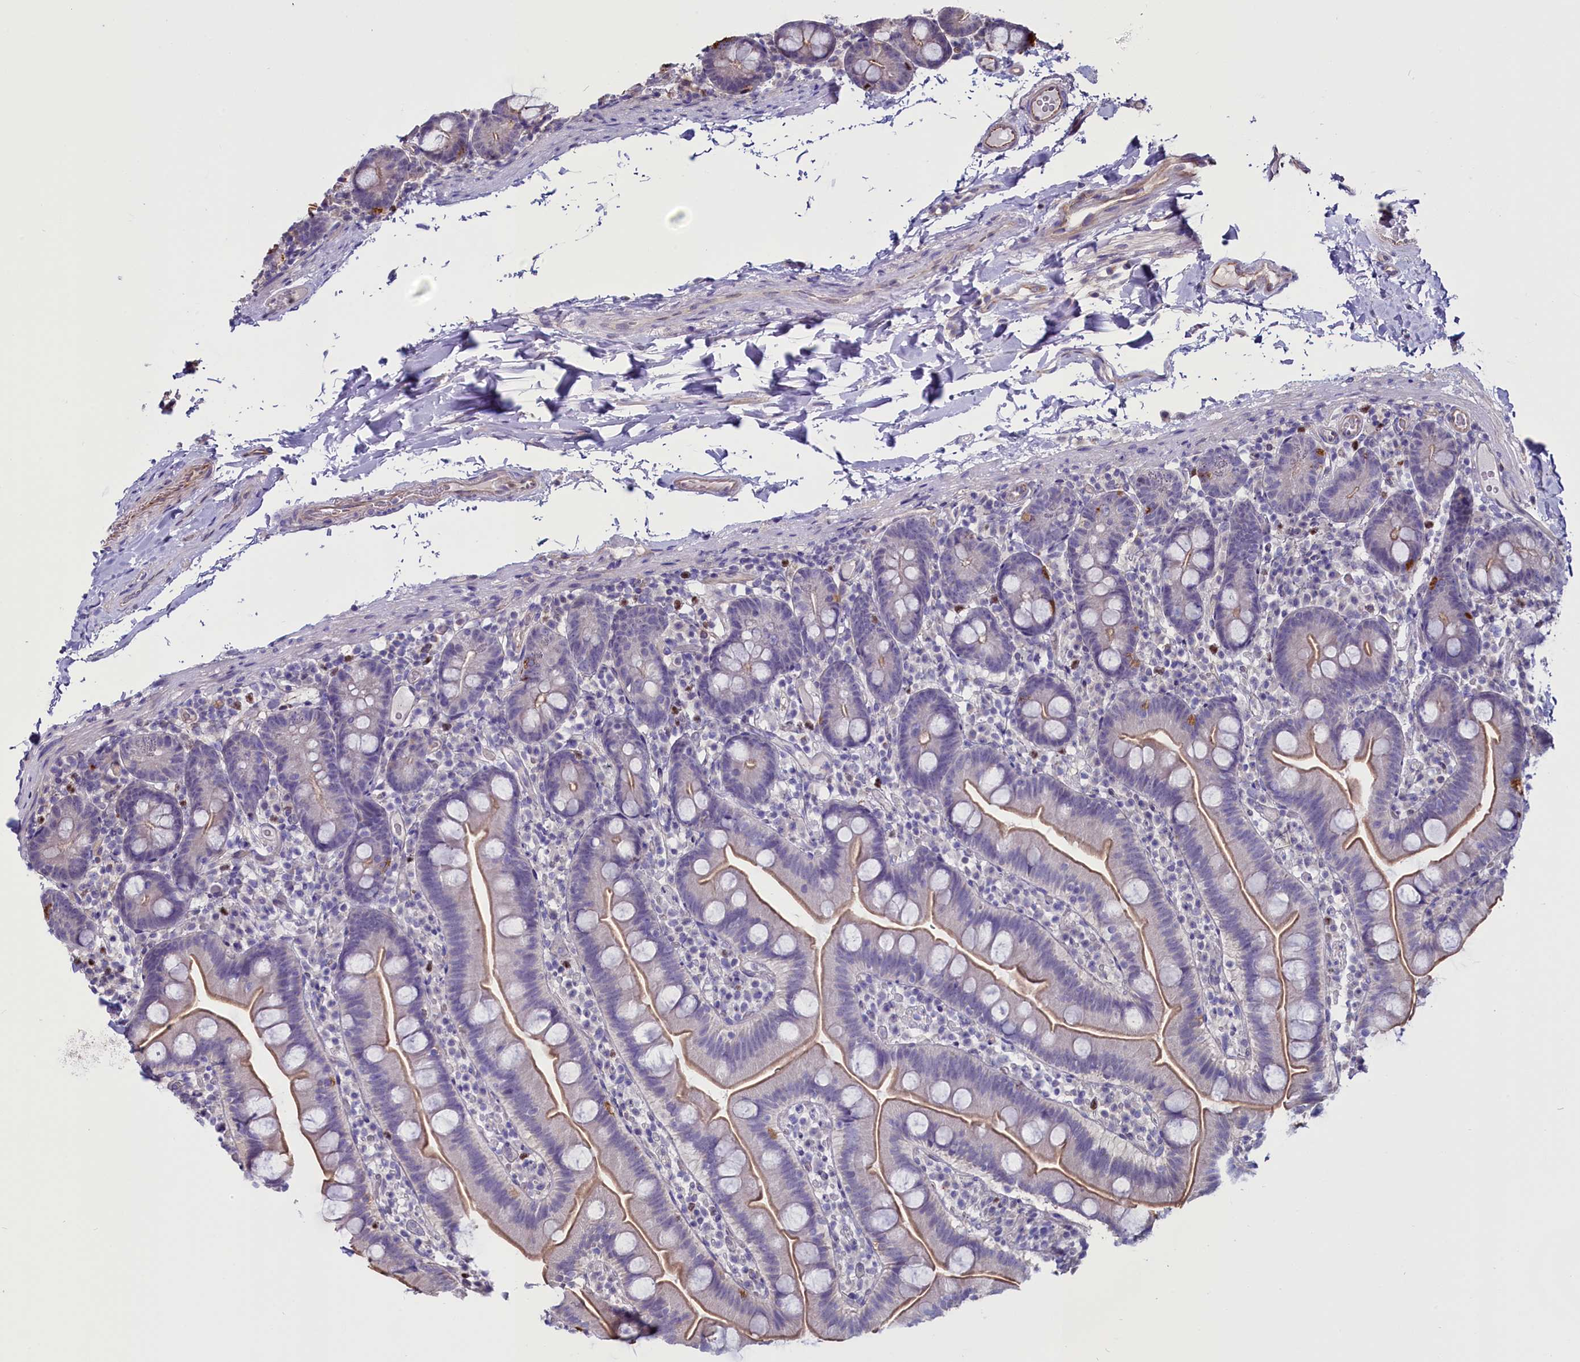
{"staining": {"intensity": "moderate", "quantity": "25%-75%", "location": "cytoplasmic/membranous"}, "tissue": "small intestine", "cell_type": "Glandular cells", "image_type": "normal", "snomed": [{"axis": "morphology", "description": "Normal tissue, NOS"}, {"axis": "topography", "description": "Small intestine"}], "caption": "Glandular cells reveal moderate cytoplasmic/membranous positivity in approximately 25%-75% of cells in benign small intestine. Nuclei are stained in blue.", "gene": "PDILT", "patient": {"sex": "female", "age": 68}}